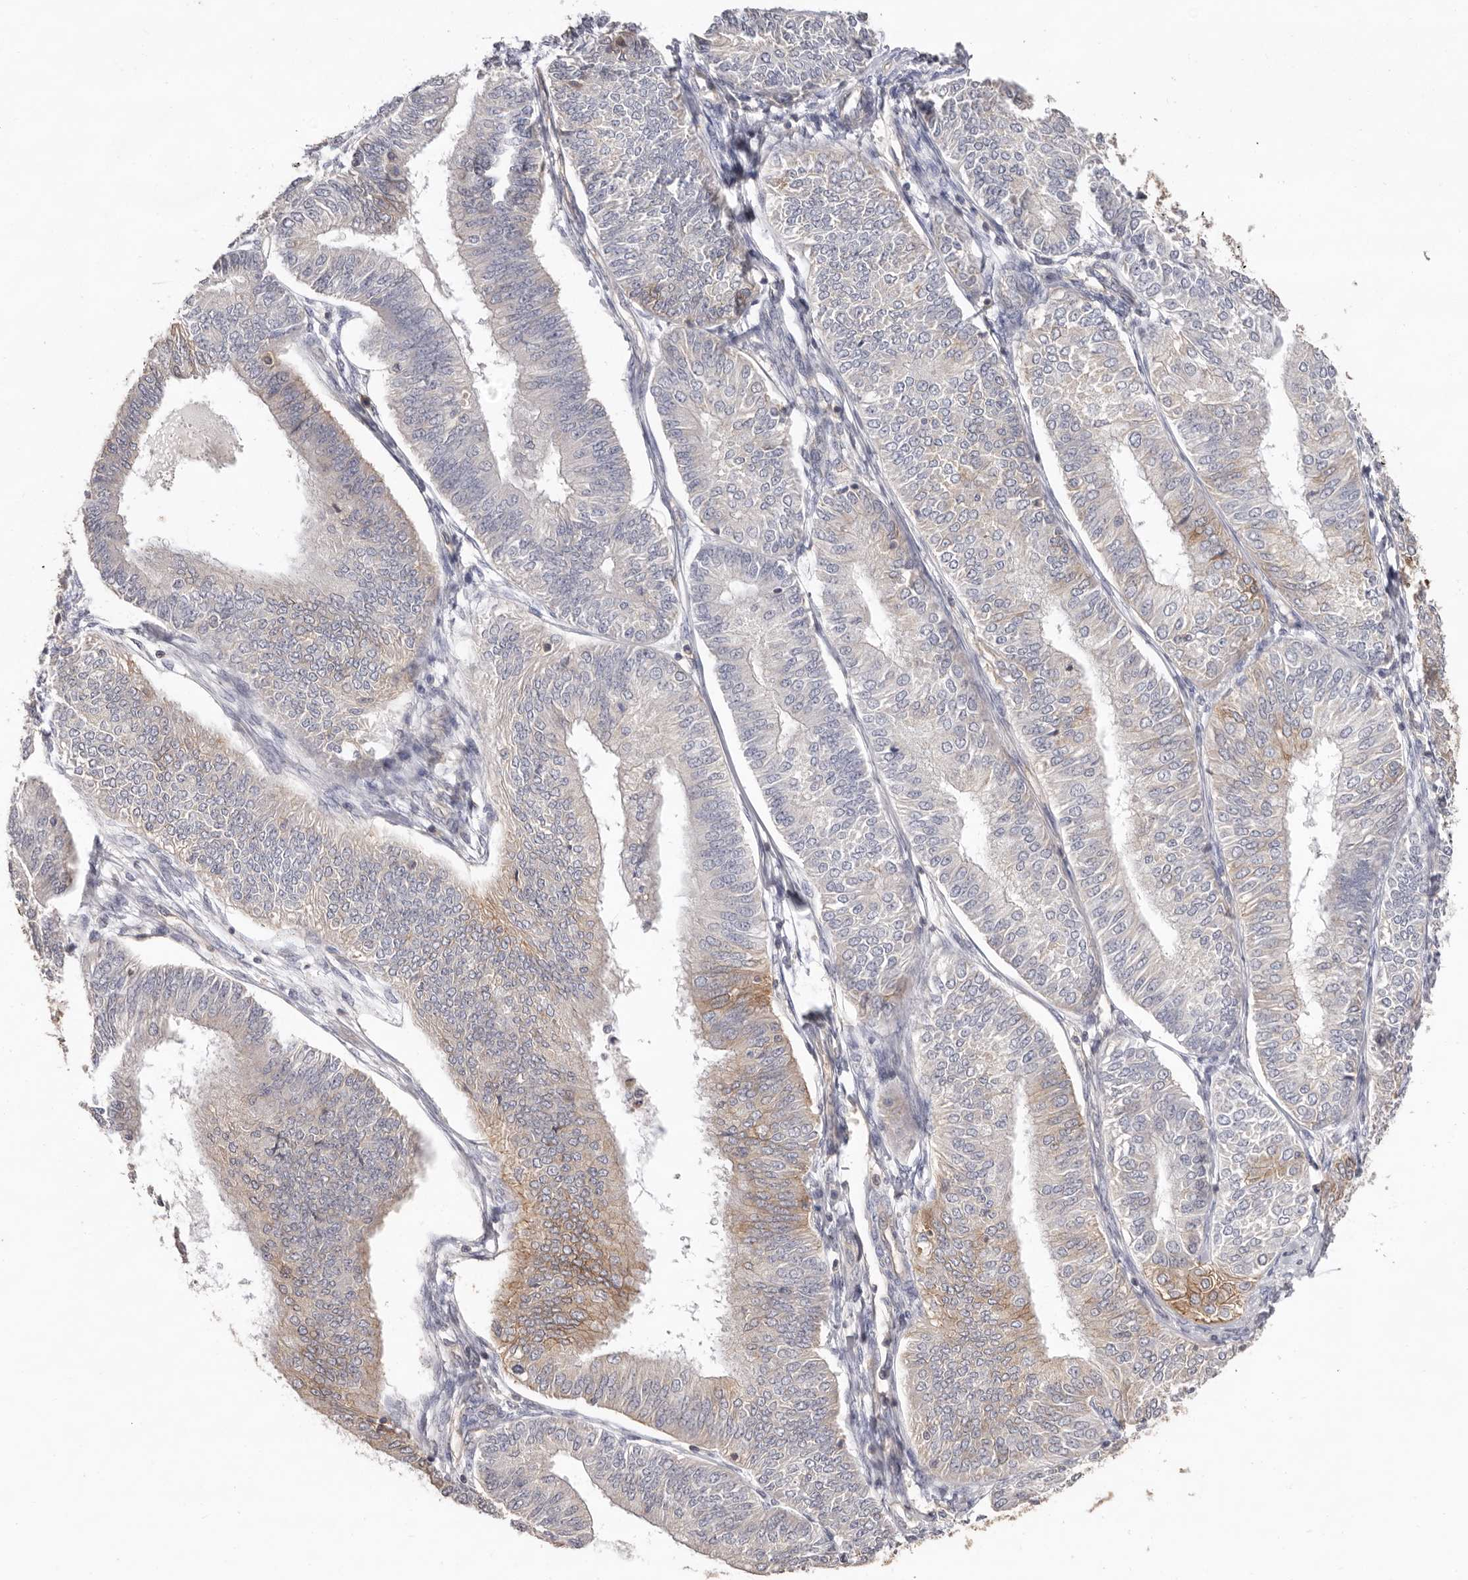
{"staining": {"intensity": "weak", "quantity": "<25%", "location": "cytoplasmic/membranous"}, "tissue": "endometrial cancer", "cell_type": "Tumor cells", "image_type": "cancer", "snomed": [{"axis": "morphology", "description": "Adenocarcinoma, NOS"}, {"axis": "topography", "description": "Endometrium"}], "caption": "Endometrial cancer stained for a protein using immunohistochemistry demonstrates no expression tumor cells.", "gene": "MMACHC", "patient": {"sex": "female", "age": 58}}